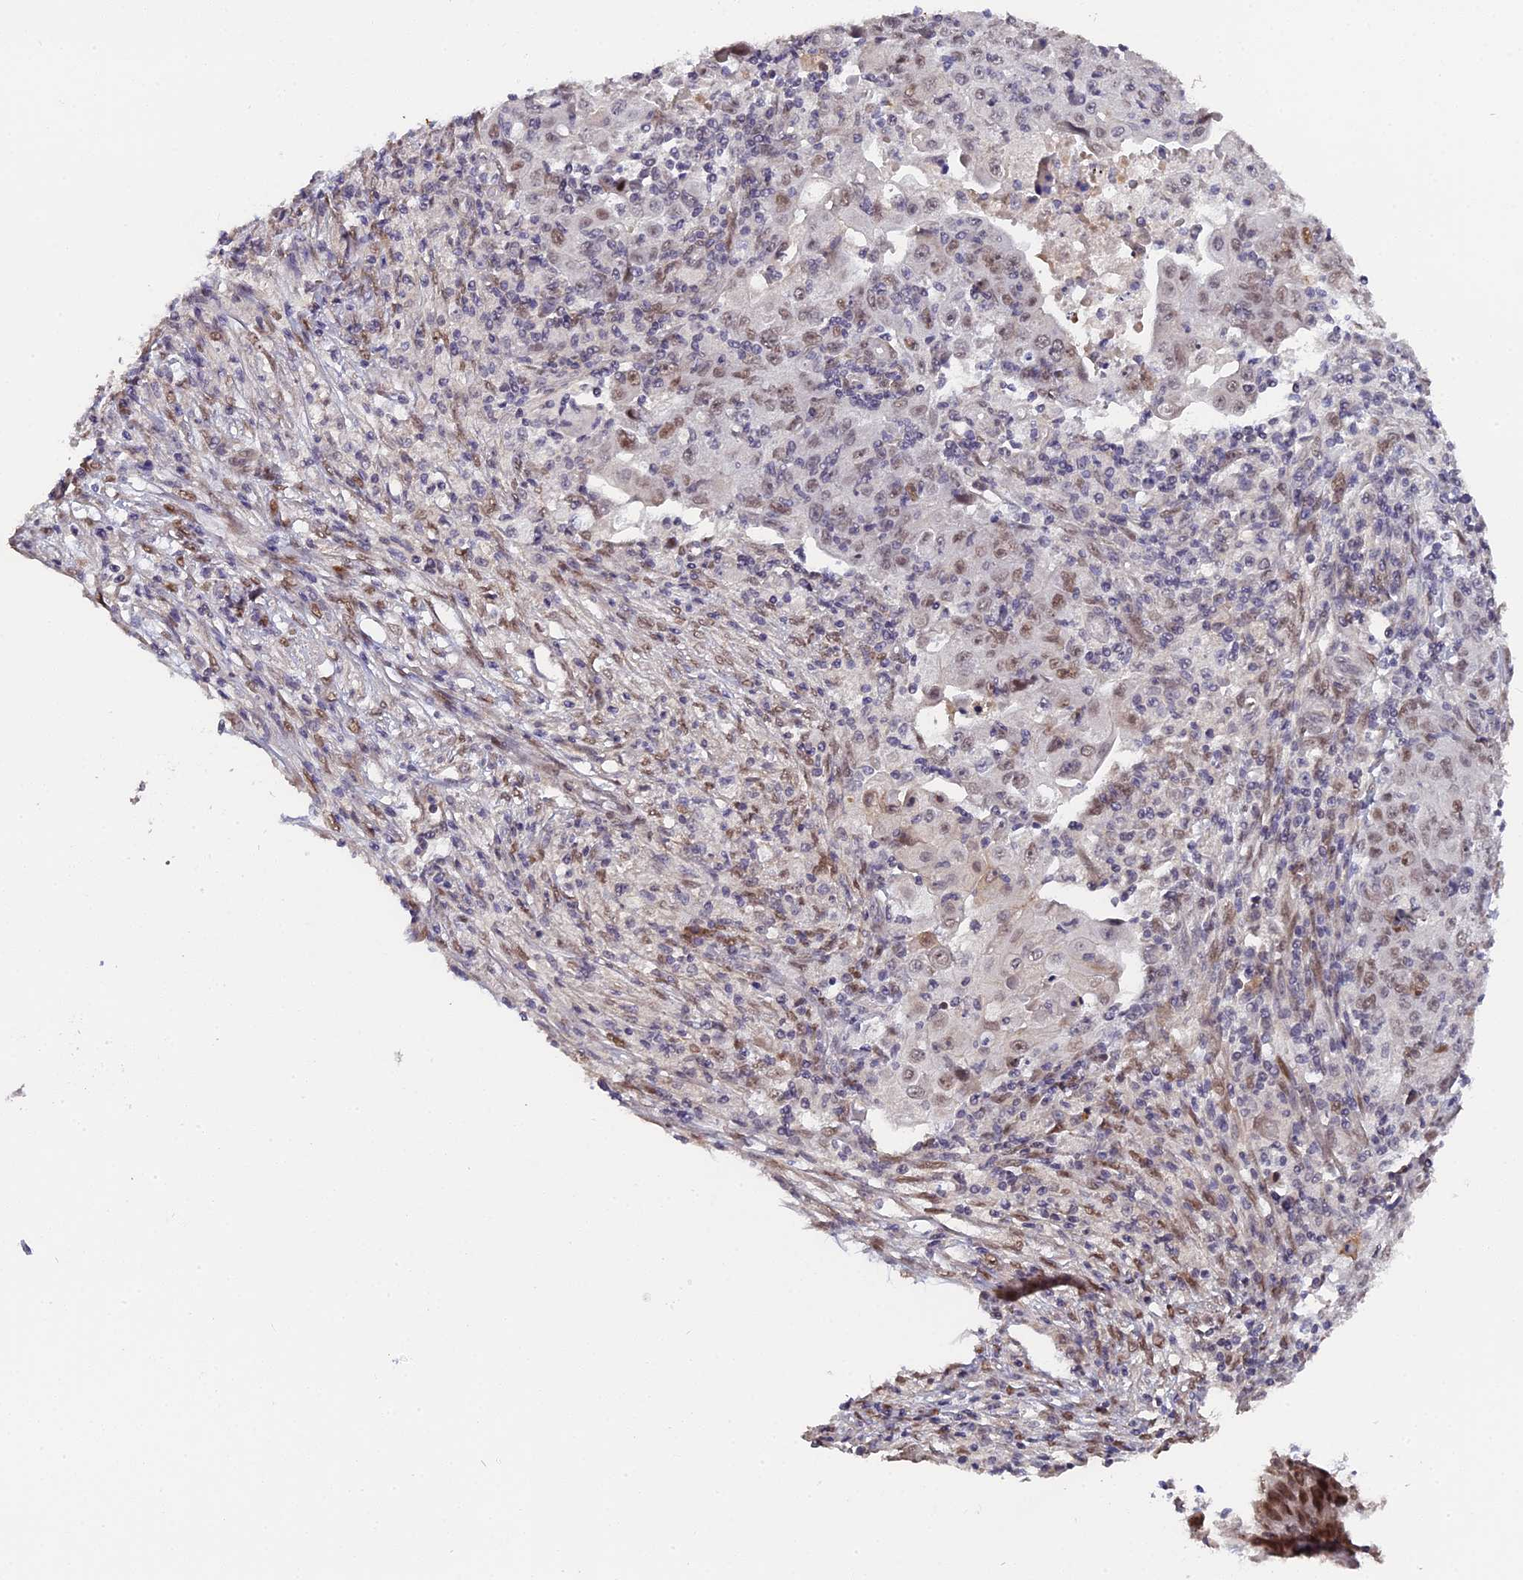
{"staining": {"intensity": "moderate", "quantity": "25%-75%", "location": "nuclear"}, "tissue": "ovarian cancer", "cell_type": "Tumor cells", "image_type": "cancer", "snomed": [{"axis": "morphology", "description": "Carcinoma, endometroid"}, {"axis": "topography", "description": "Ovary"}], "caption": "Protein expression analysis of human ovarian endometroid carcinoma reveals moderate nuclear expression in approximately 25%-75% of tumor cells.", "gene": "PYGO1", "patient": {"sex": "female", "age": 42}}